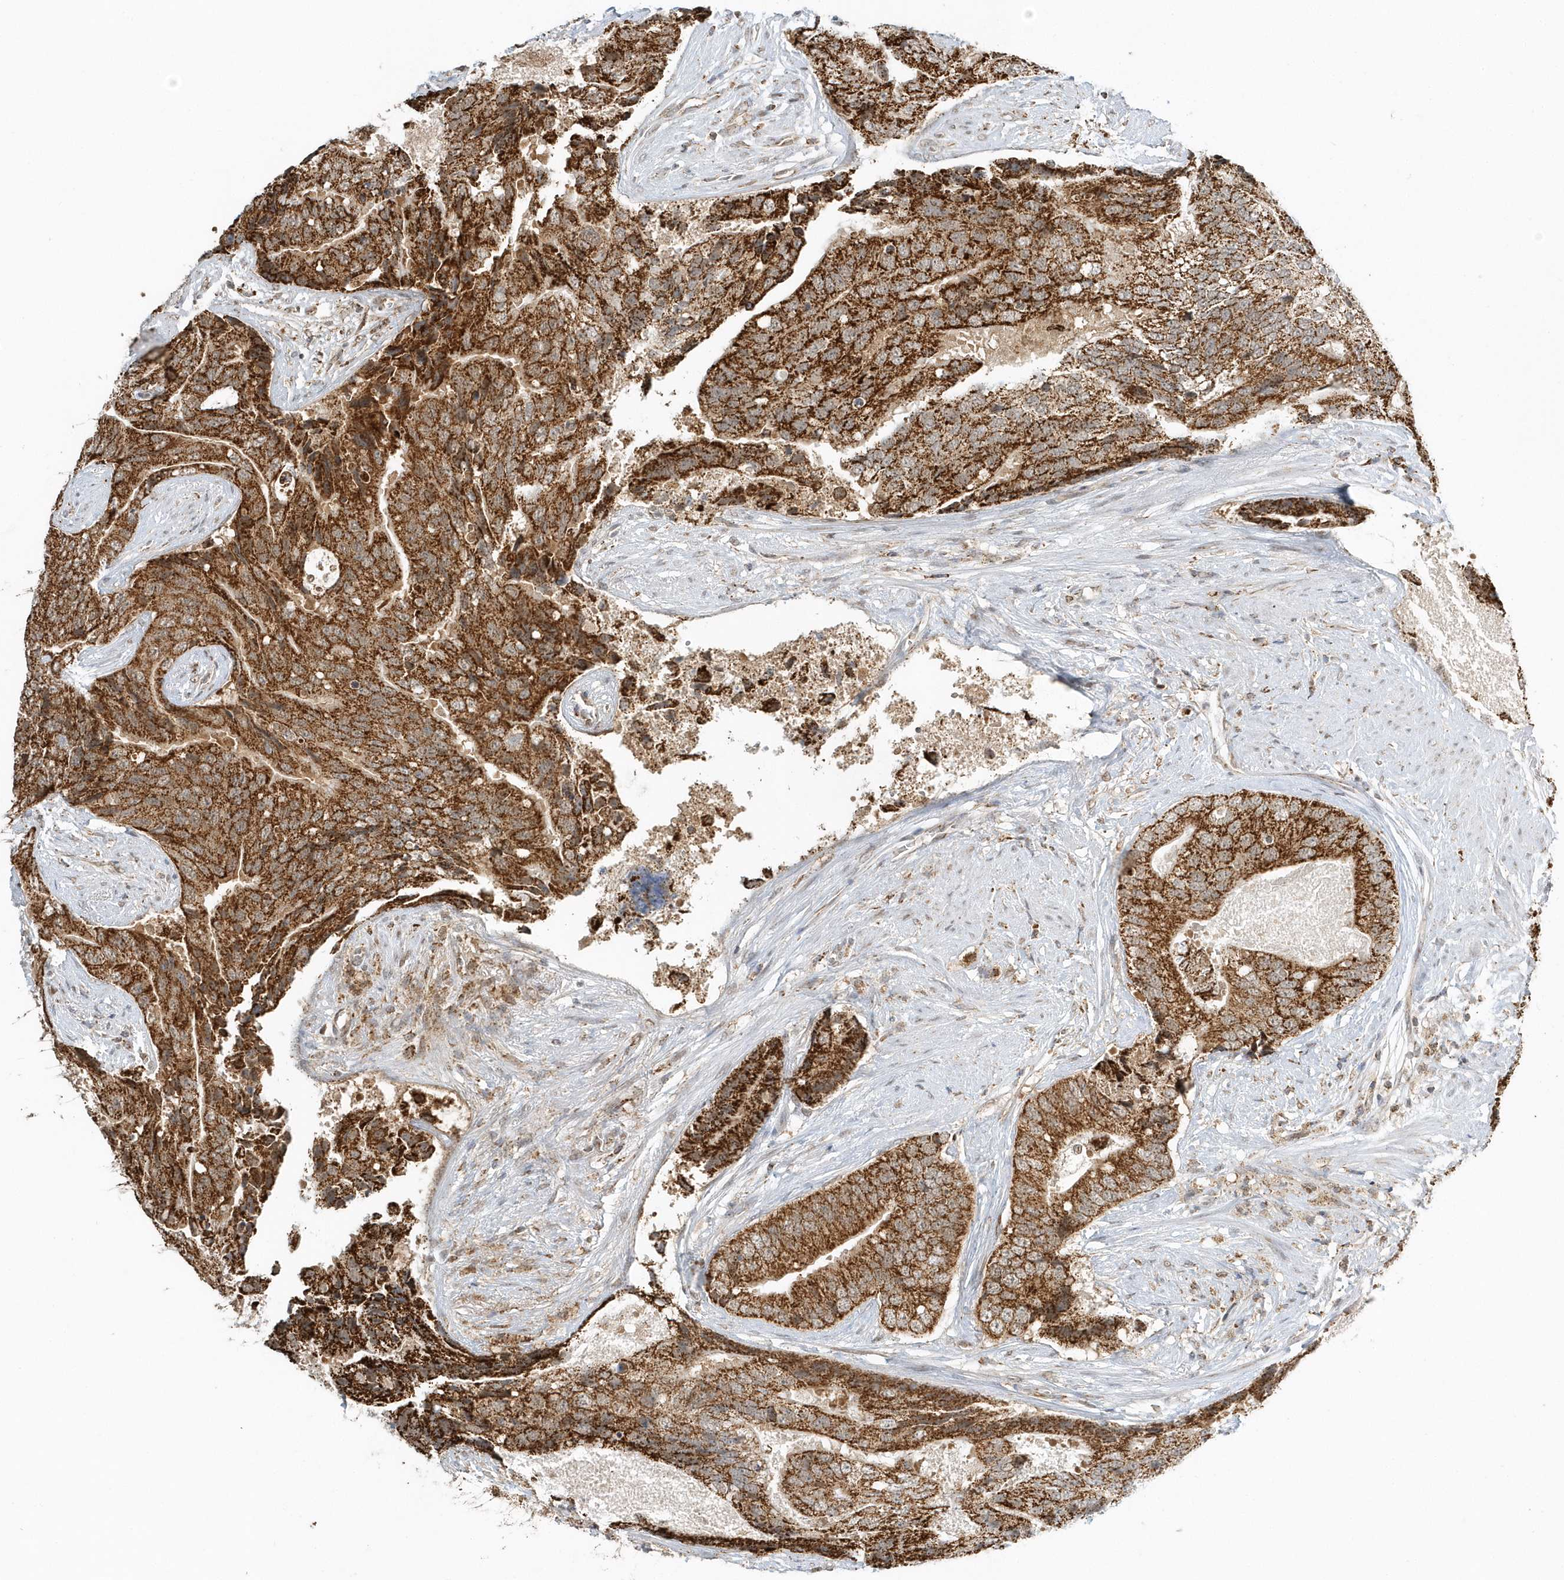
{"staining": {"intensity": "strong", "quantity": ">75%", "location": "cytoplasmic/membranous"}, "tissue": "prostate cancer", "cell_type": "Tumor cells", "image_type": "cancer", "snomed": [{"axis": "morphology", "description": "Adenocarcinoma, High grade"}, {"axis": "topography", "description": "Prostate"}], "caption": "A micrograph of high-grade adenocarcinoma (prostate) stained for a protein reveals strong cytoplasmic/membranous brown staining in tumor cells. Nuclei are stained in blue.", "gene": "PSMD6", "patient": {"sex": "male", "age": 70}}